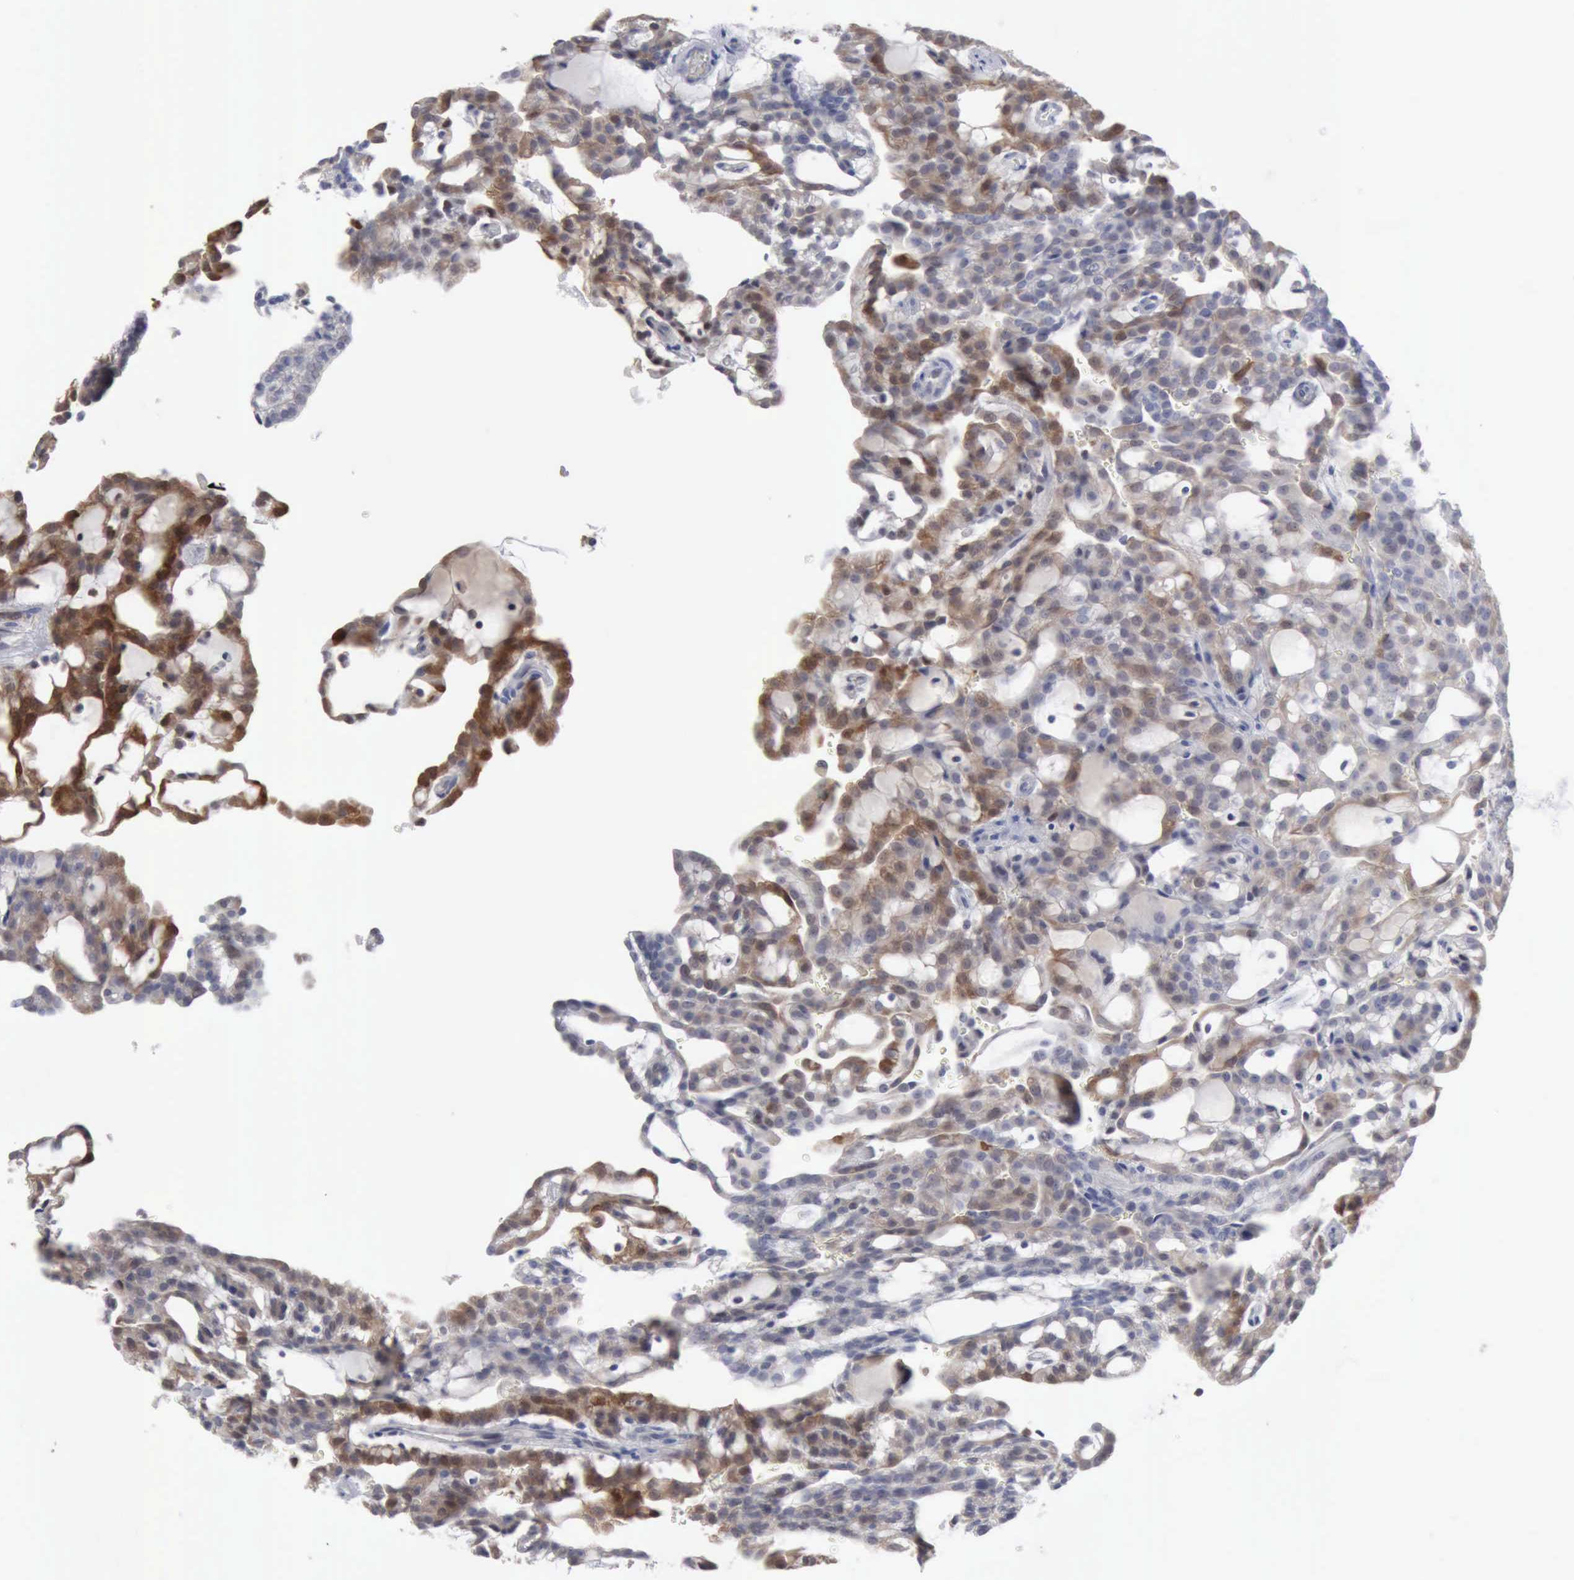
{"staining": {"intensity": "moderate", "quantity": "25%-75%", "location": "cytoplasmic/membranous"}, "tissue": "renal cancer", "cell_type": "Tumor cells", "image_type": "cancer", "snomed": [{"axis": "morphology", "description": "Adenocarcinoma, NOS"}, {"axis": "topography", "description": "Kidney"}], "caption": "IHC image of neoplastic tissue: renal adenocarcinoma stained using immunohistochemistry (IHC) reveals medium levels of moderate protein expression localized specifically in the cytoplasmic/membranous of tumor cells, appearing as a cytoplasmic/membranous brown color.", "gene": "STAT1", "patient": {"sex": "male", "age": 63}}